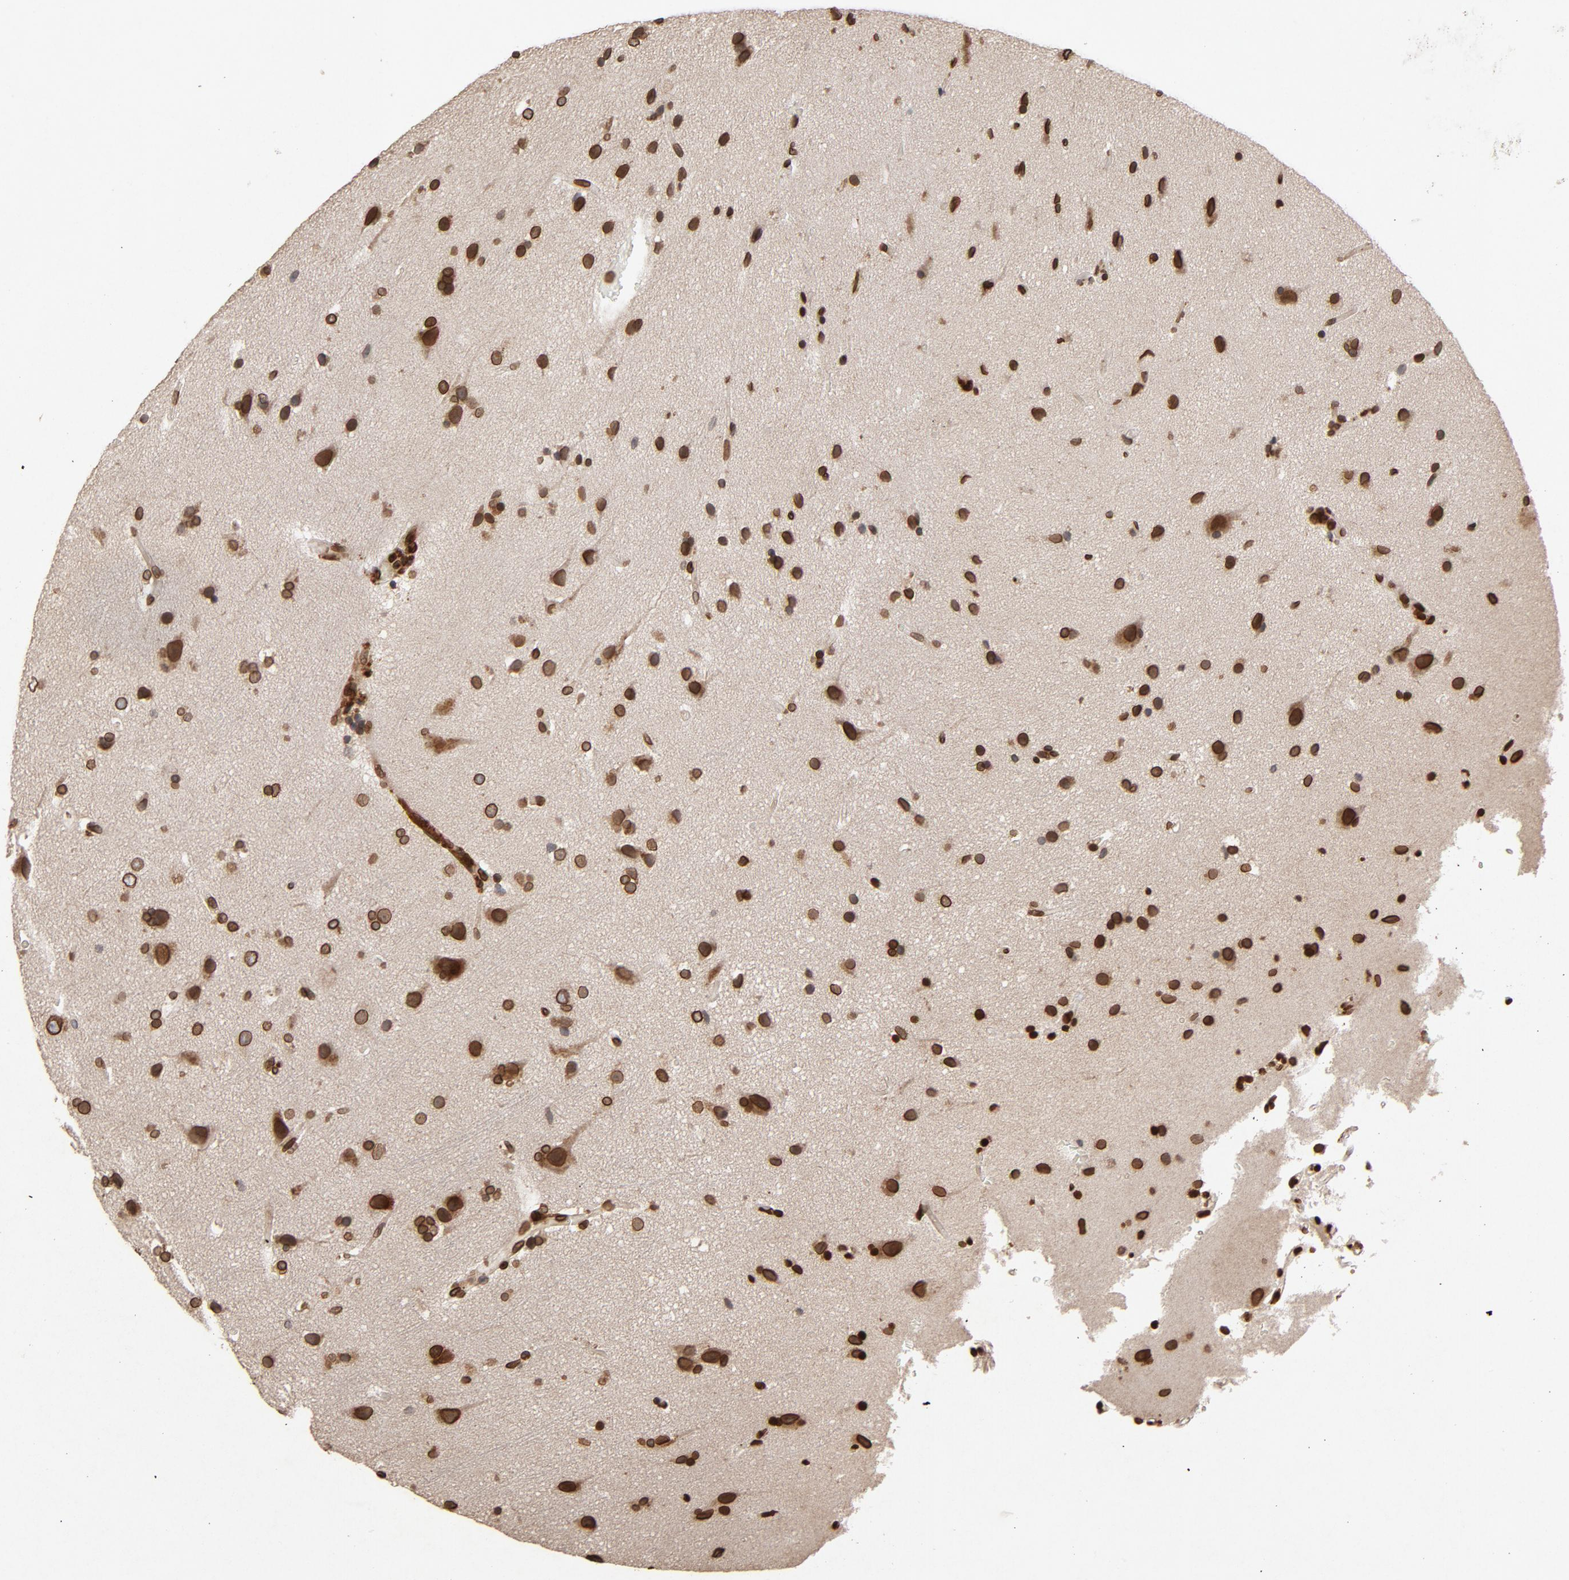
{"staining": {"intensity": "strong", "quantity": ">75%", "location": "cytoplasmic/membranous,nuclear"}, "tissue": "glioma", "cell_type": "Tumor cells", "image_type": "cancer", "snomed": [{"axis": "morphology", "description": "Glioma, malignant, Low grade"}, {"axis": "topography", "description": "Cerebral cortex"}], "caption": "A brown stain highlights strong cytoplasmic/membranous and nuclear positivity of a protein in malignant glioma (low-grade) tumor cells.", "gene": "LMNA", "patient": {"sex": "female", "age": 47}}